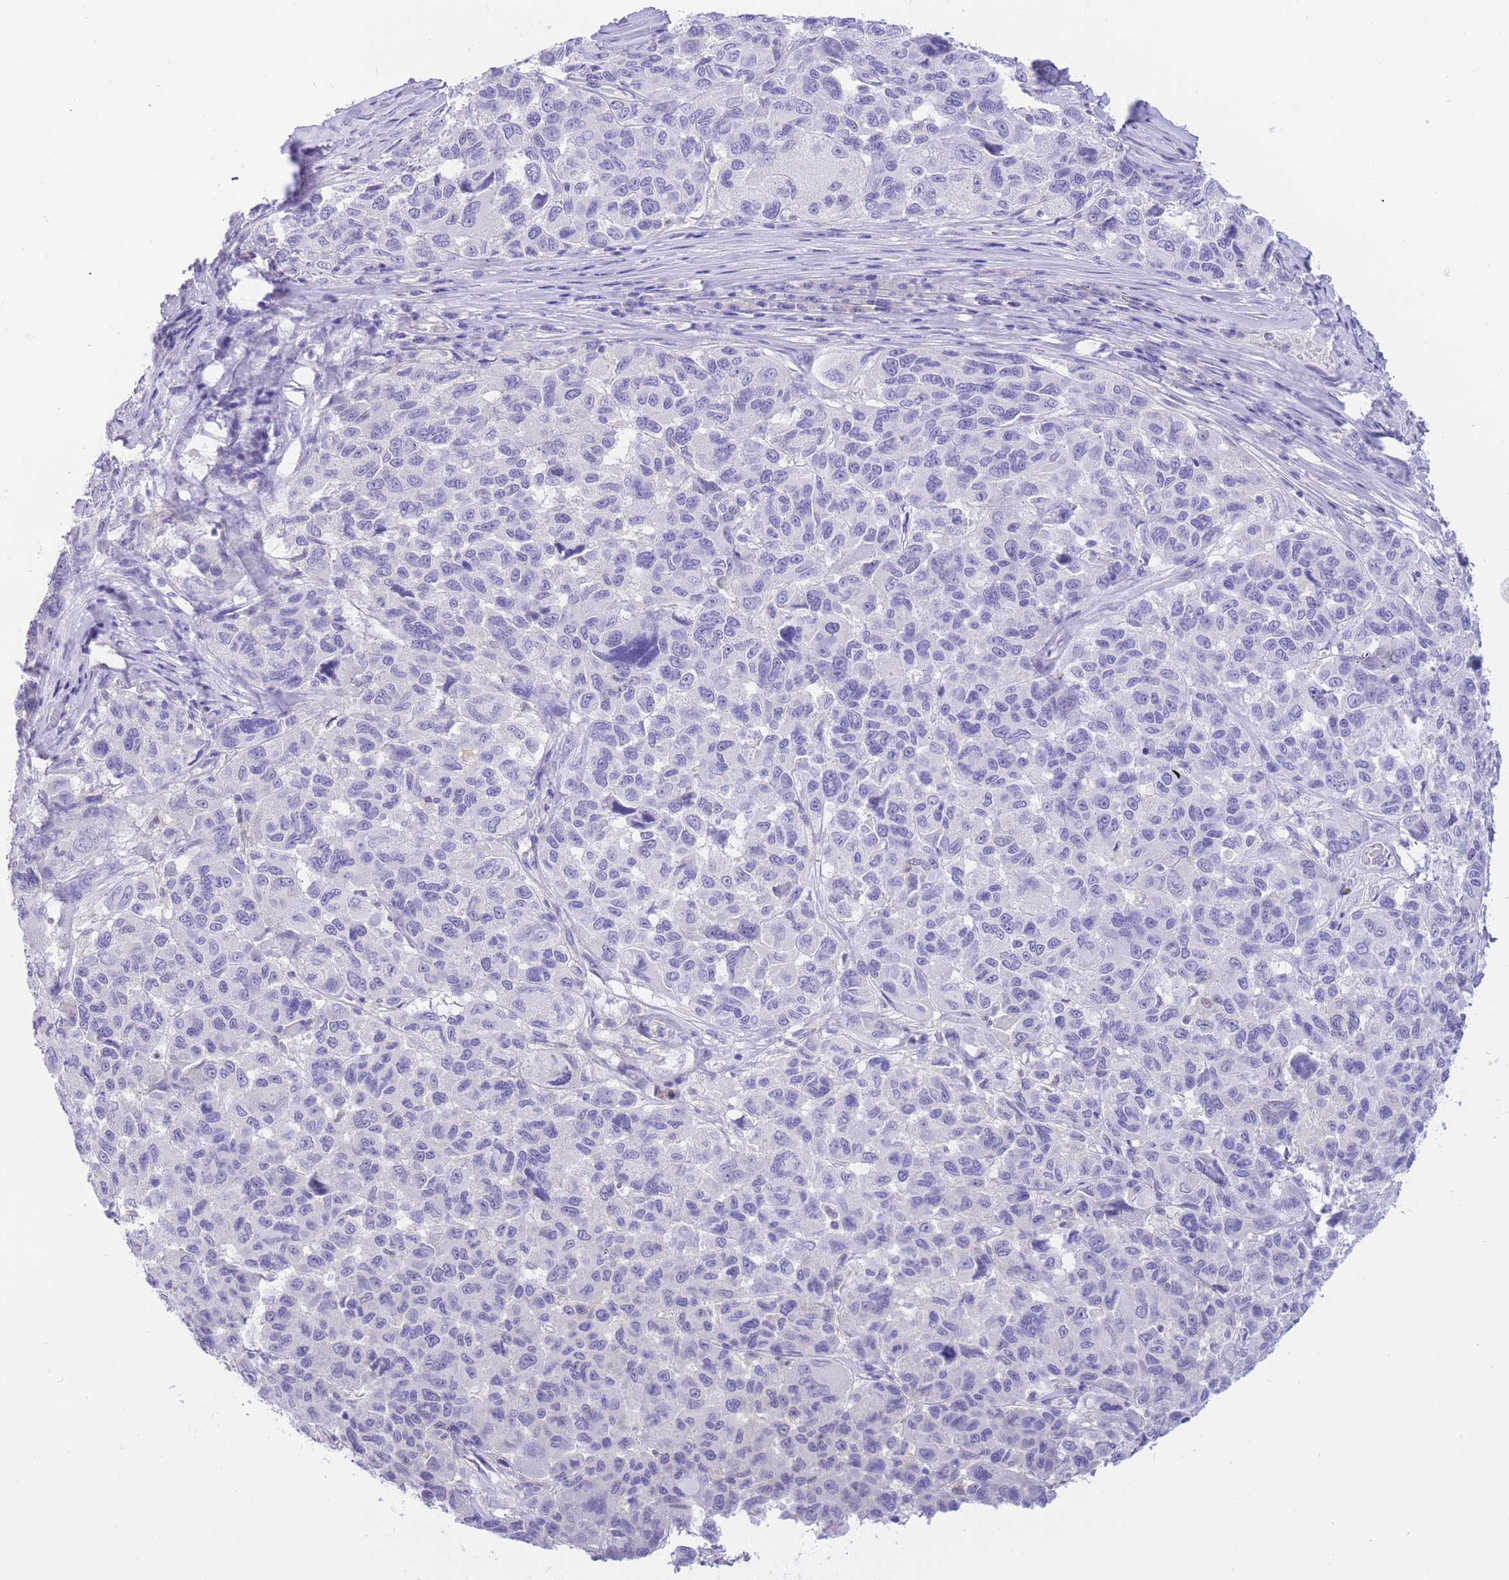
{"staining": {"intensity": "negative", "quantity": "none", "location": "none"}, "tissue": "melanoma", "cell_type": "Tumor cells", "image_type": "cancer", "snomed": [{"axis": "morphology", "description": "Malignant melanoma, NOS"}, {"axis": "topography", "description": "Skin"}], "caption": "The photomicrograph reveals no staining of tumor cells in melanoma. (DAB (3,3'-diaminobenzidine) immunohistochemistry visualized using brightfield microscopy, high magnification).", "gene": "SULT1A1", "patient": {"sex": "female", "age": 66}}